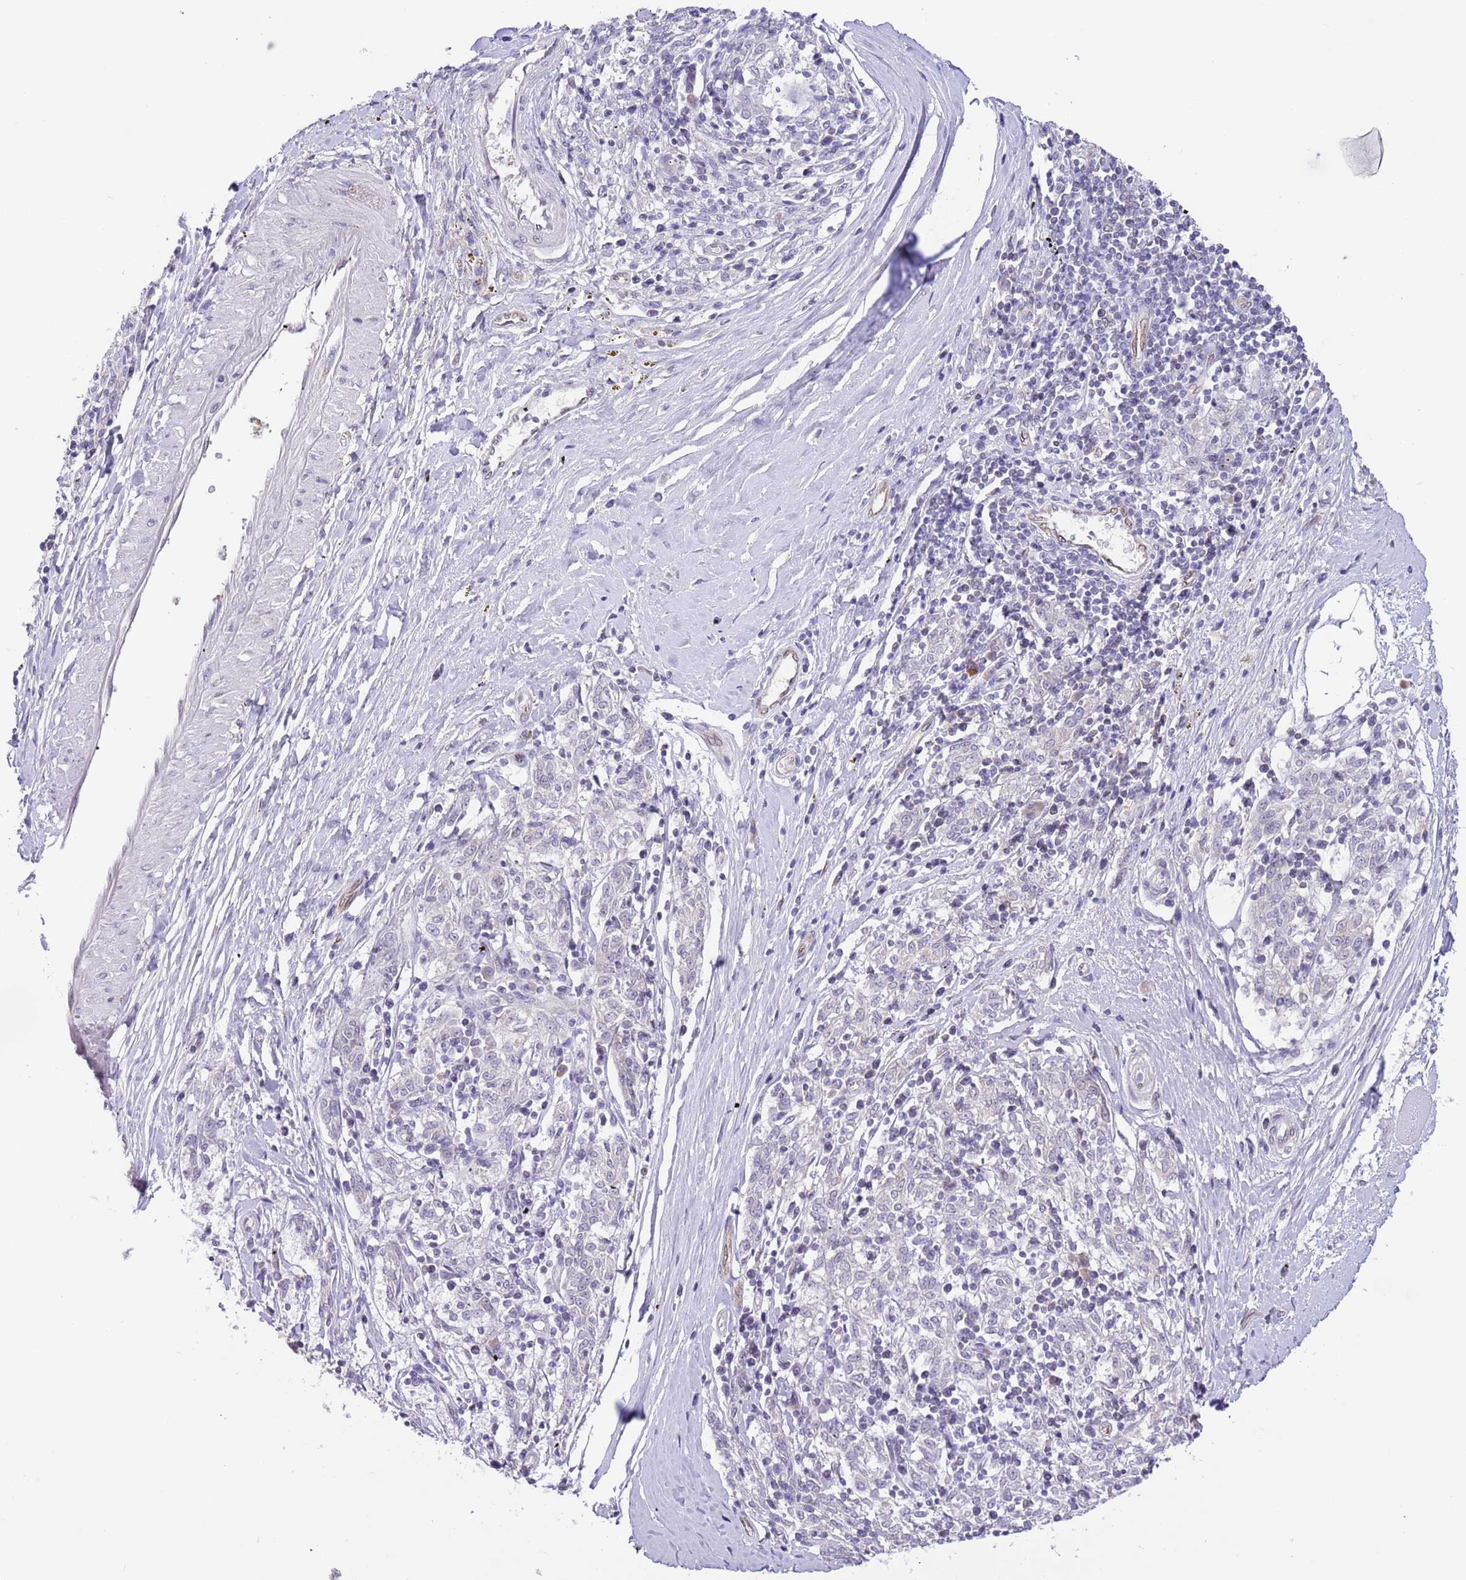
{"staining": {"intensity": "negative", "quantity": "none", "location": "none"}, "tissue": "melanoma", "cell_type": "Tumor cells", "image_type": "cancer", "snomed": [{"axis": "morphology", "description": "Malignant melanoma, NOS"}, {"axis": "topography", "description": "Skin"}], "caption": "Protein analysis of malignant melanoma demonstrates no significant expression in tumor cells. (DAB immunohistochemistry (IHC) with hematoxylin counter stain).", "gene": "EBPL", "patient": {"sex": "female", "age": 72}}